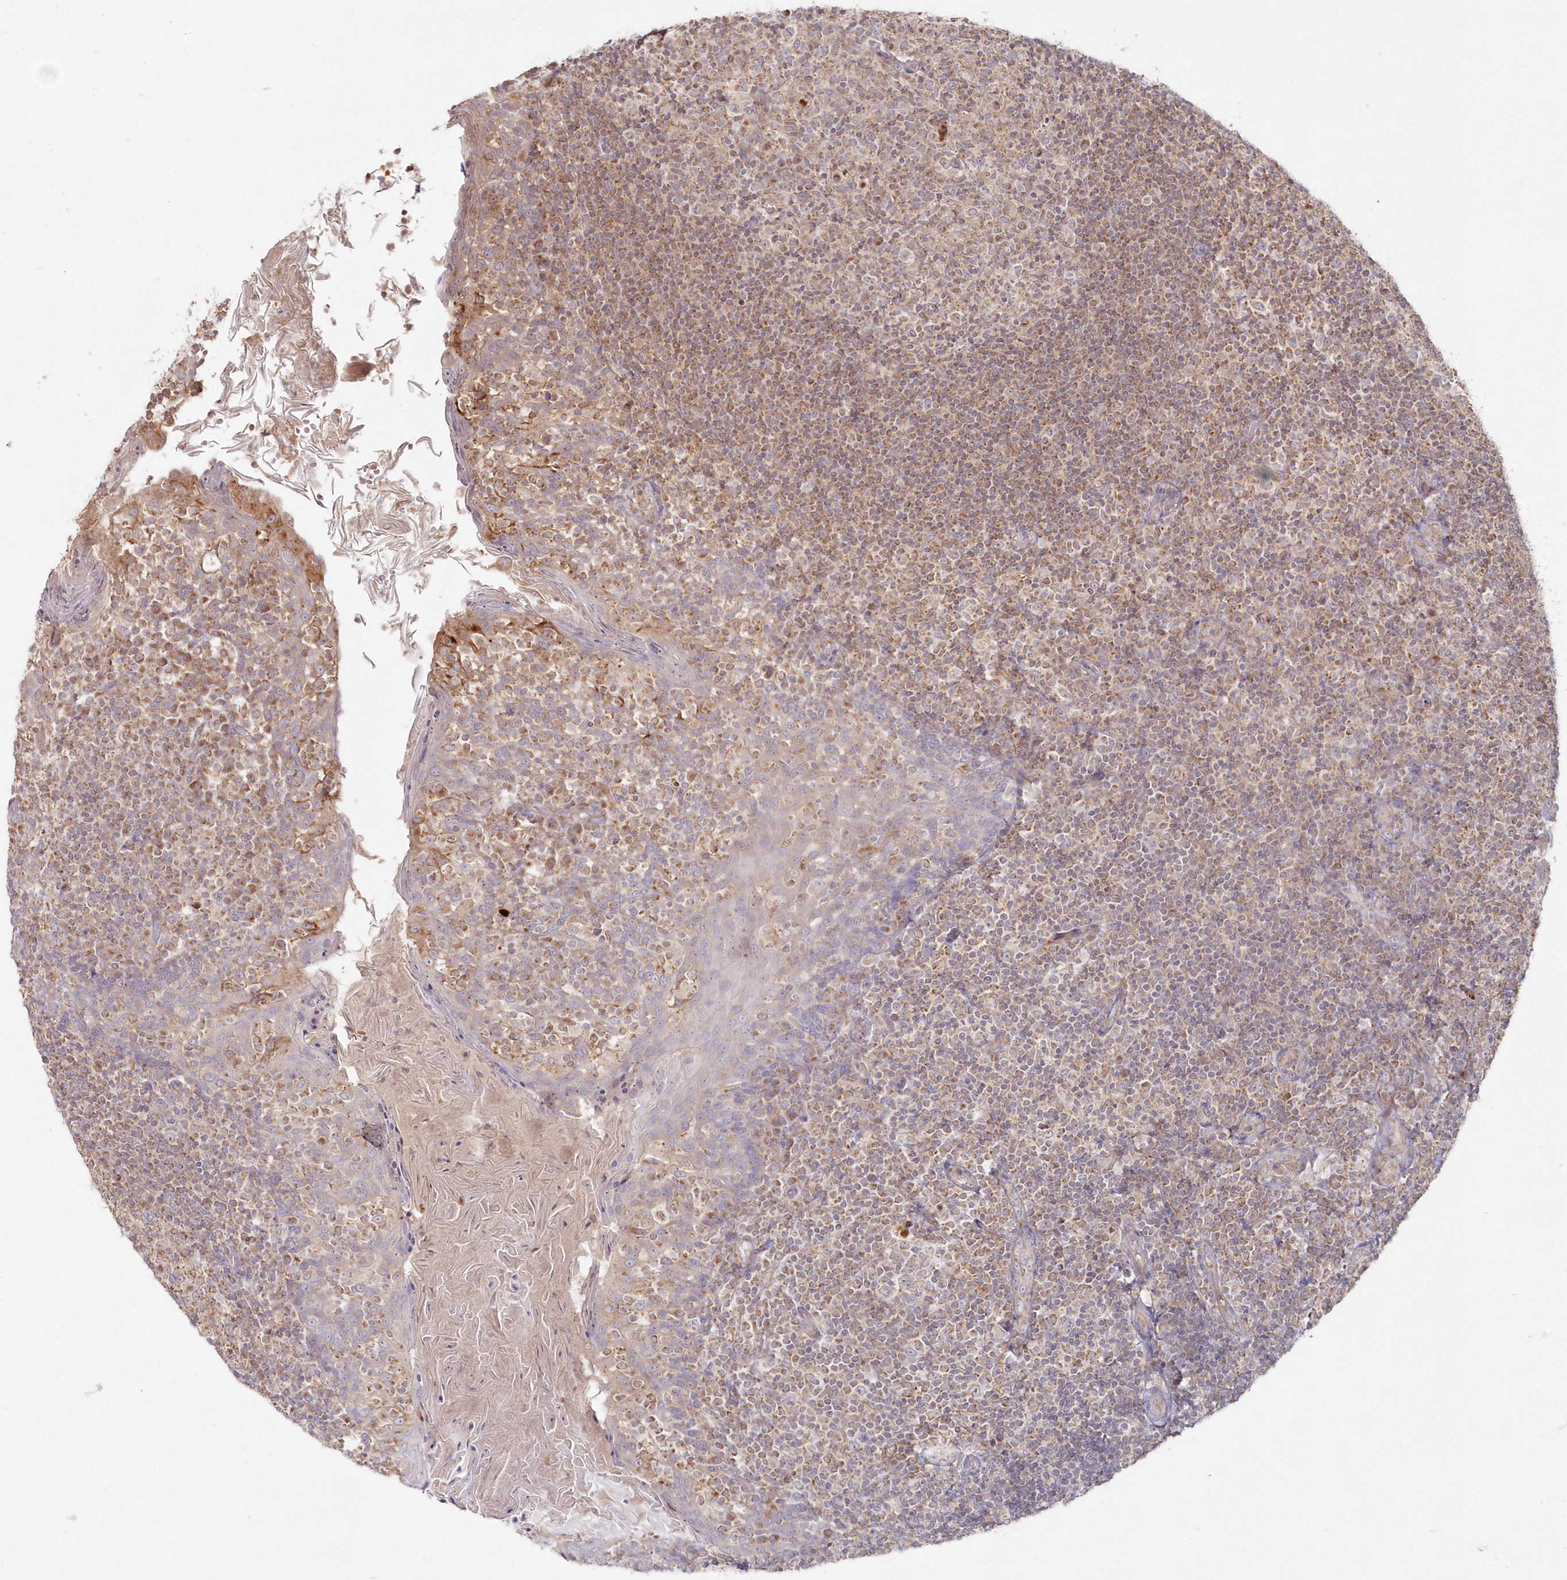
{"staining": {"intensity": "moderate", "quantity": "<25%", "location": "cytoplasmic/membranous"}, "tissue": "tonsil", "cell_type": "Germinal center cells", "image_type": "normal", "snomed": [{"axis": "morphology", "description": "Normal tissue, NOS"}, {"axis": "topography", "description": "Tonsil"}], "caption": "Protein staining of benign tonsil shows moderate cytoplasmic/membranous positivity in about <25% of germinal center cells.", "gene": "ARSB", "patient": {"sex": "female", "age": 19}}